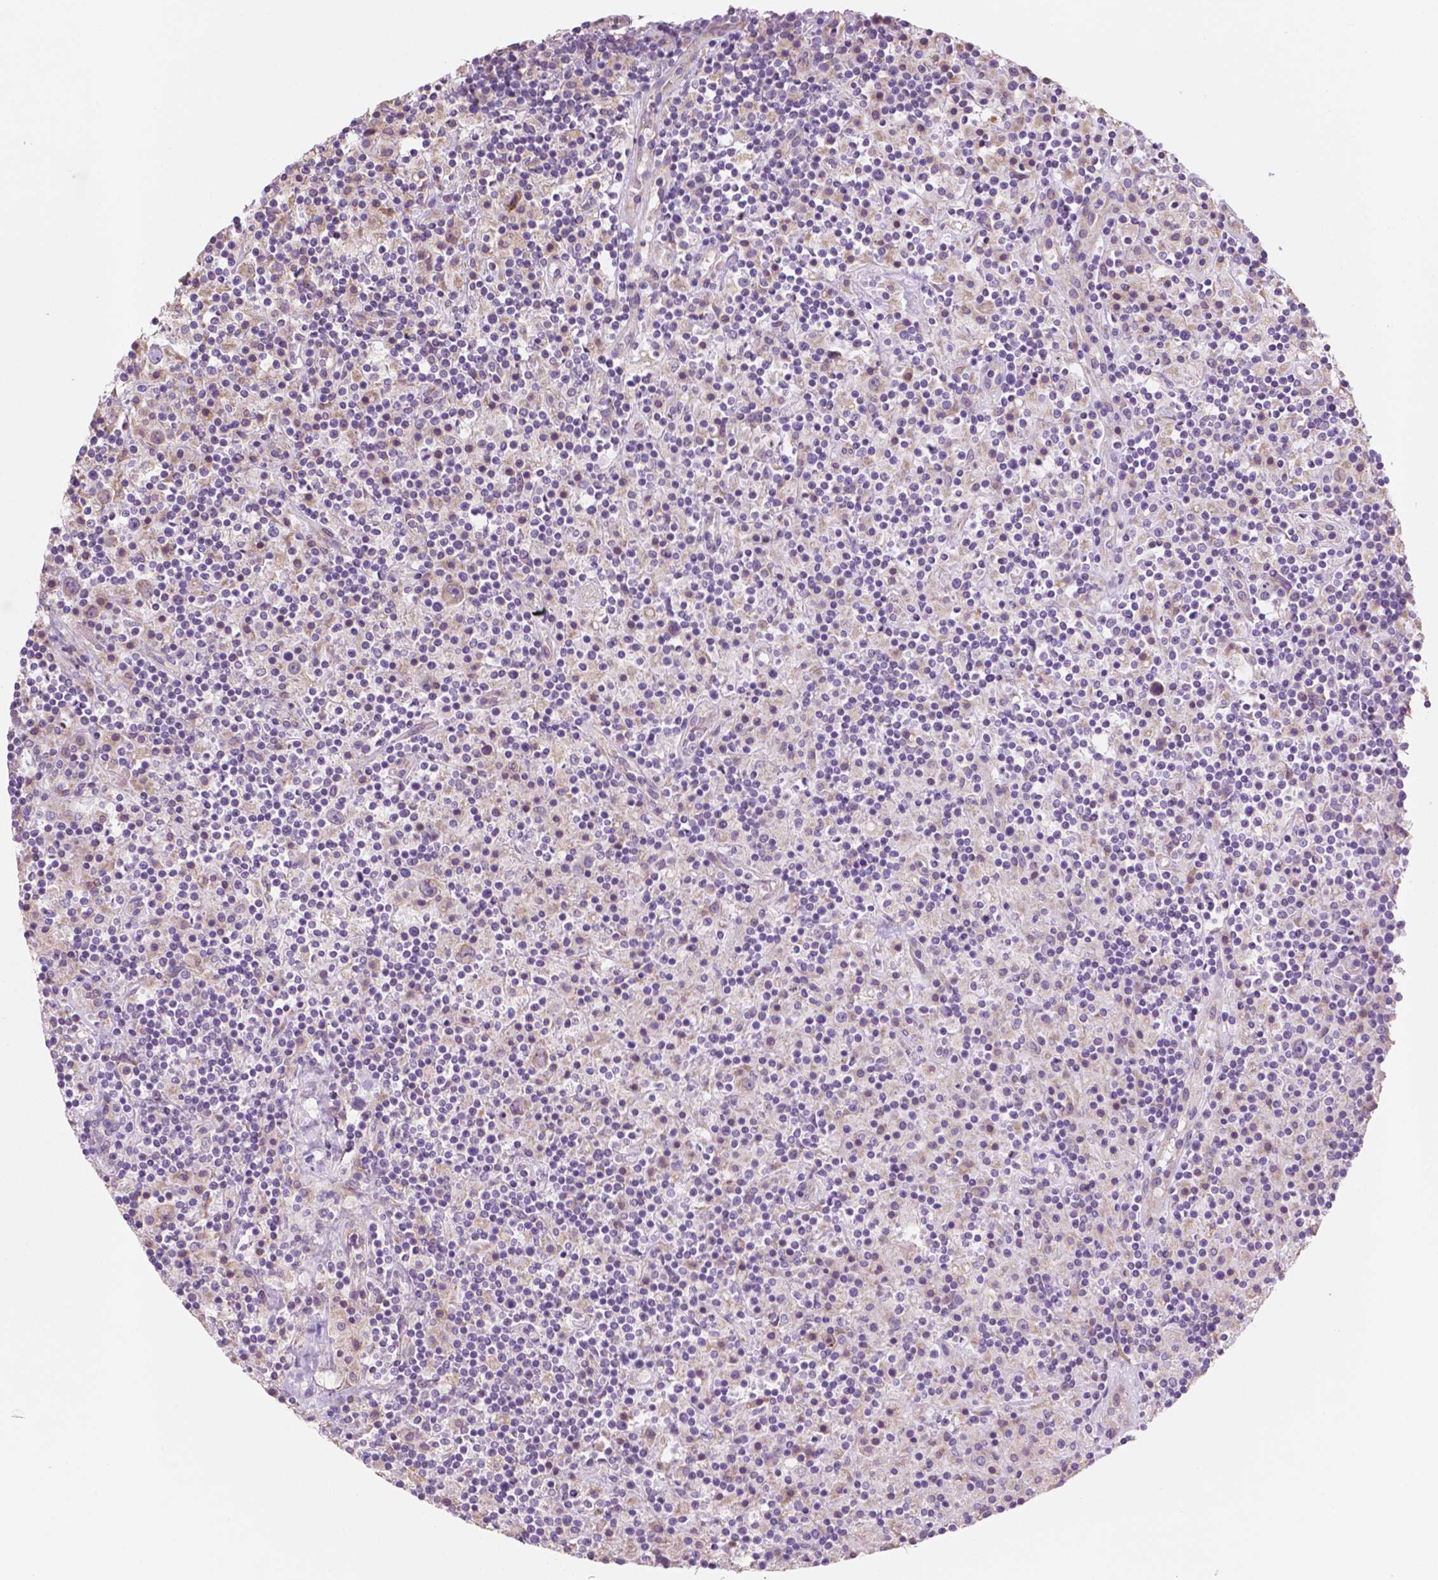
{"staining": {"intensity": "negative", "quantity": "none", "location": "none"}, "tissue": "lymphoma", "cell_type": "Tumor cells", "image_type": "cancer", "snomed": [{"axis": "morphology", "description": "Hodgkin's disease, NOS"}, {"axis": "topography", "description": "Lymph node"}], "caption": "IHC image of neoplastic tissue: human Hodgkin's disease stained with DAB shows no significant protein staining in tumor cells.", "gene": "LRP1B", "patient": {"sex": "male", "age": 70}}